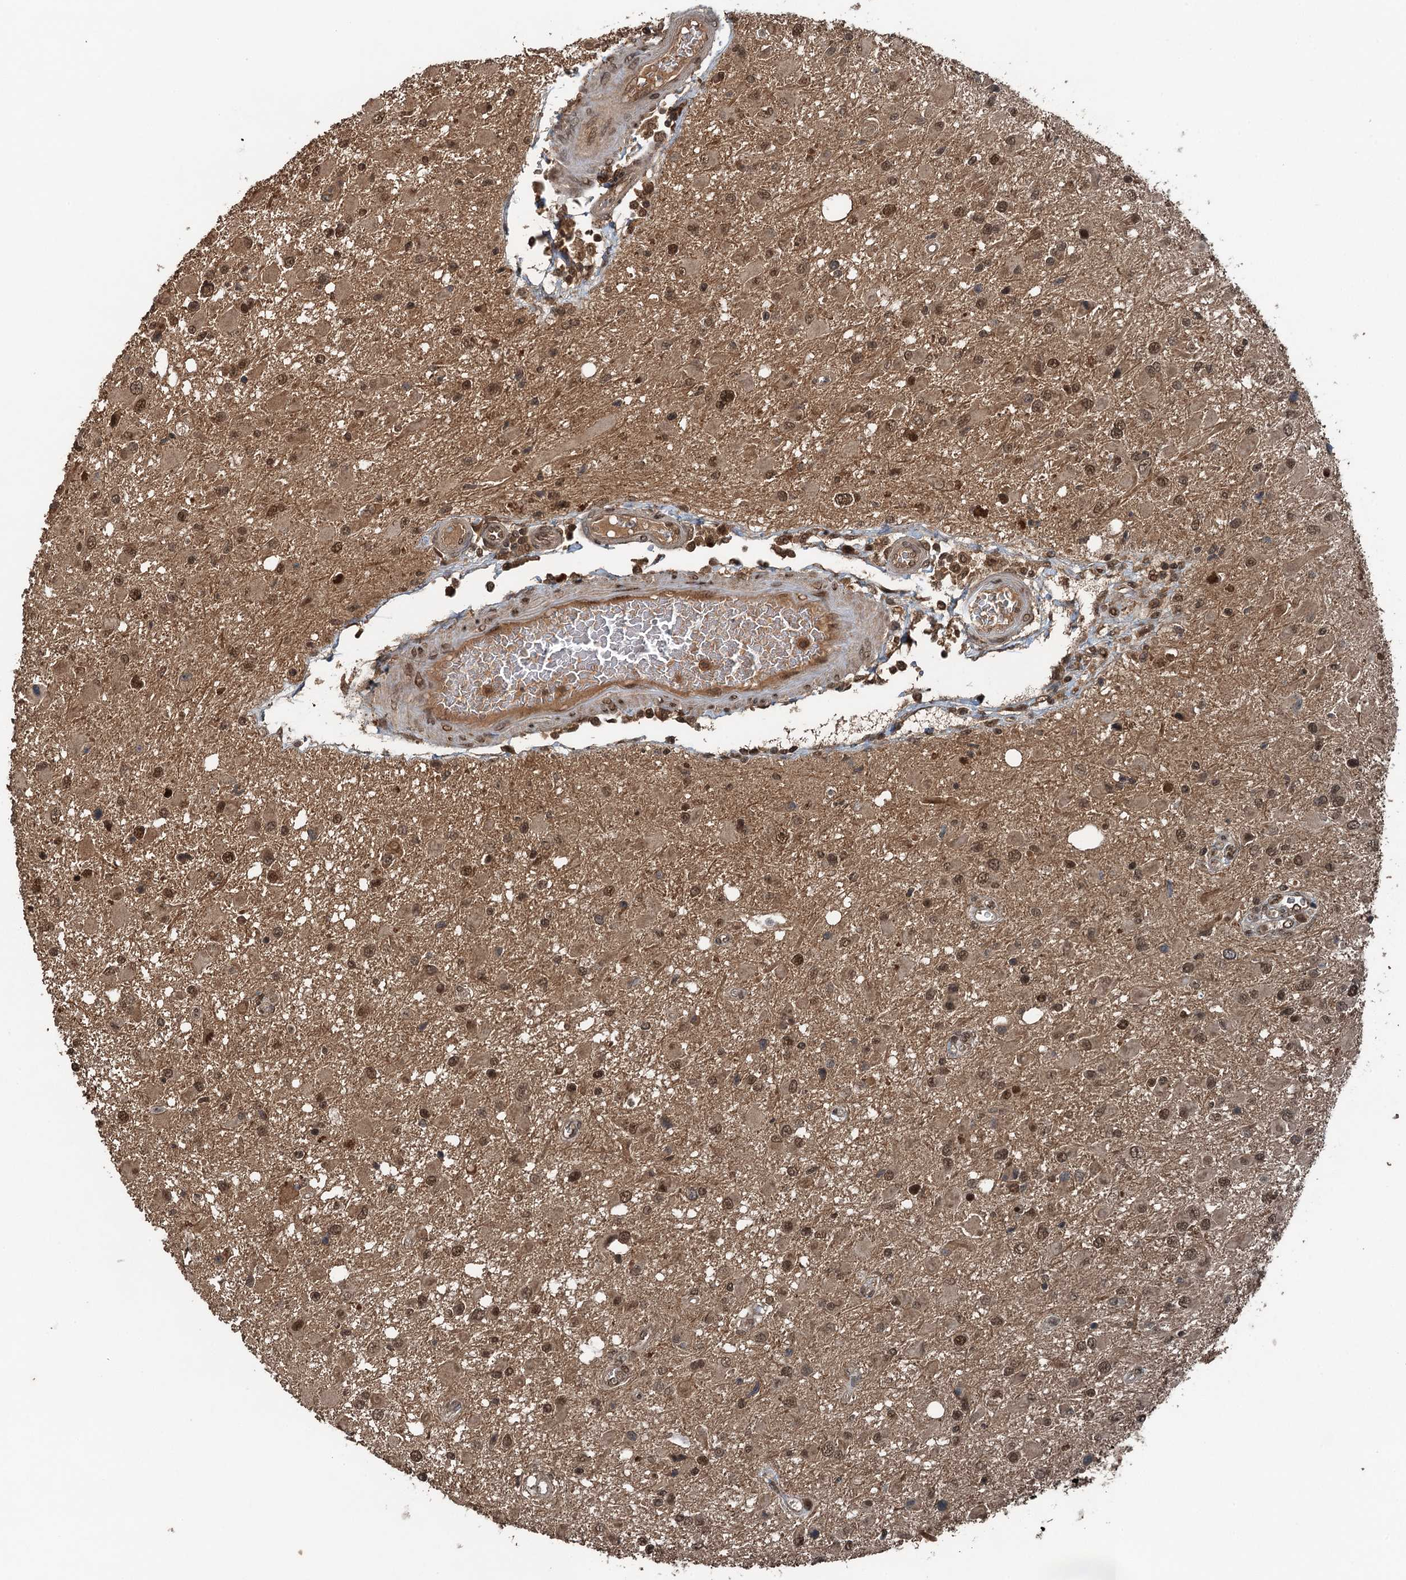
{"staining": {"intensity": "moderate", "quantity": ">75%", "location": "nuclear"}, "tissue": "glioma", "cell_type": "Tumor cells", "image_type": "cancer", "snomed": [{"axis": "morphology", "description": "Glioma, malignant, High grade"}, {"axis": "topography", "description": "Brain"}], "caption": "Tumor cells display medium levels of moderate nuclear positivity in approximately >75% of cells in malignant glioma (high-grade). Using DAB (brown) and hematoxylin (blue) stains, captured at high magnification using brightfield microscopy.", "gene": "UBXN6", "patient": {"sex": "male", "age": 53}}